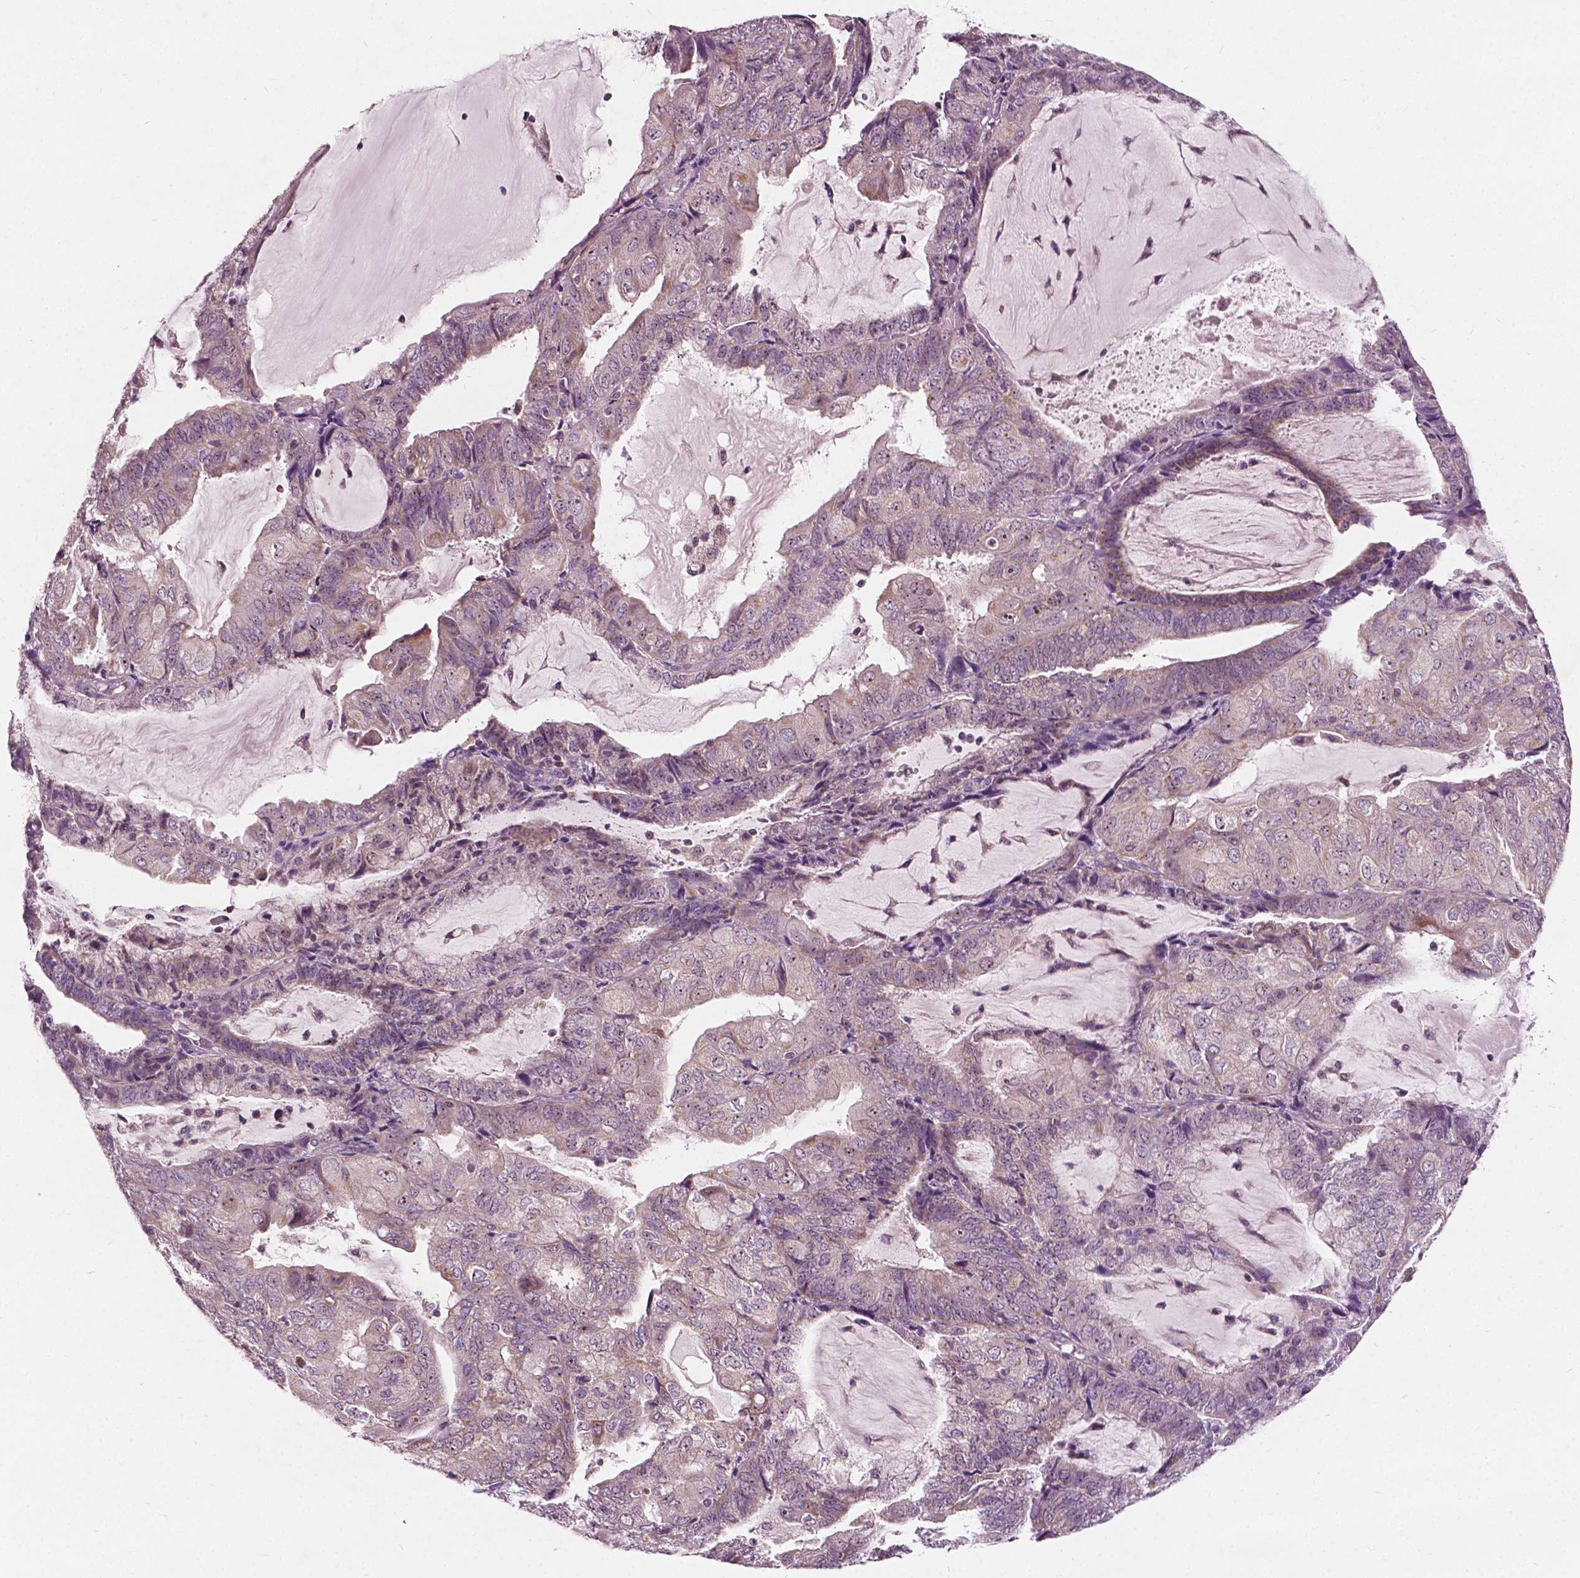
{"staining": {"intensity": "weak", "quantity": ">75%", "location": "cytoplasmic/membranous,nuclear"}, "tissue": "endometrial cancer", "cell_type": "Tumor cells", "image_type": "cancer", "snomed": [{"axis": "morphology", "description": "Adenocarcinoma, NOS"}, {"axis": "topography", "description": "Endometrium"}], "caption": "IHC of endometrial adenocarcinoma shows low levels of weak cytoplasmic/membranous and nuclear positivity in about >75% of tumor cells.", "gene": "ODF3L2", "patient": {"sex": "female", "age": 81}}